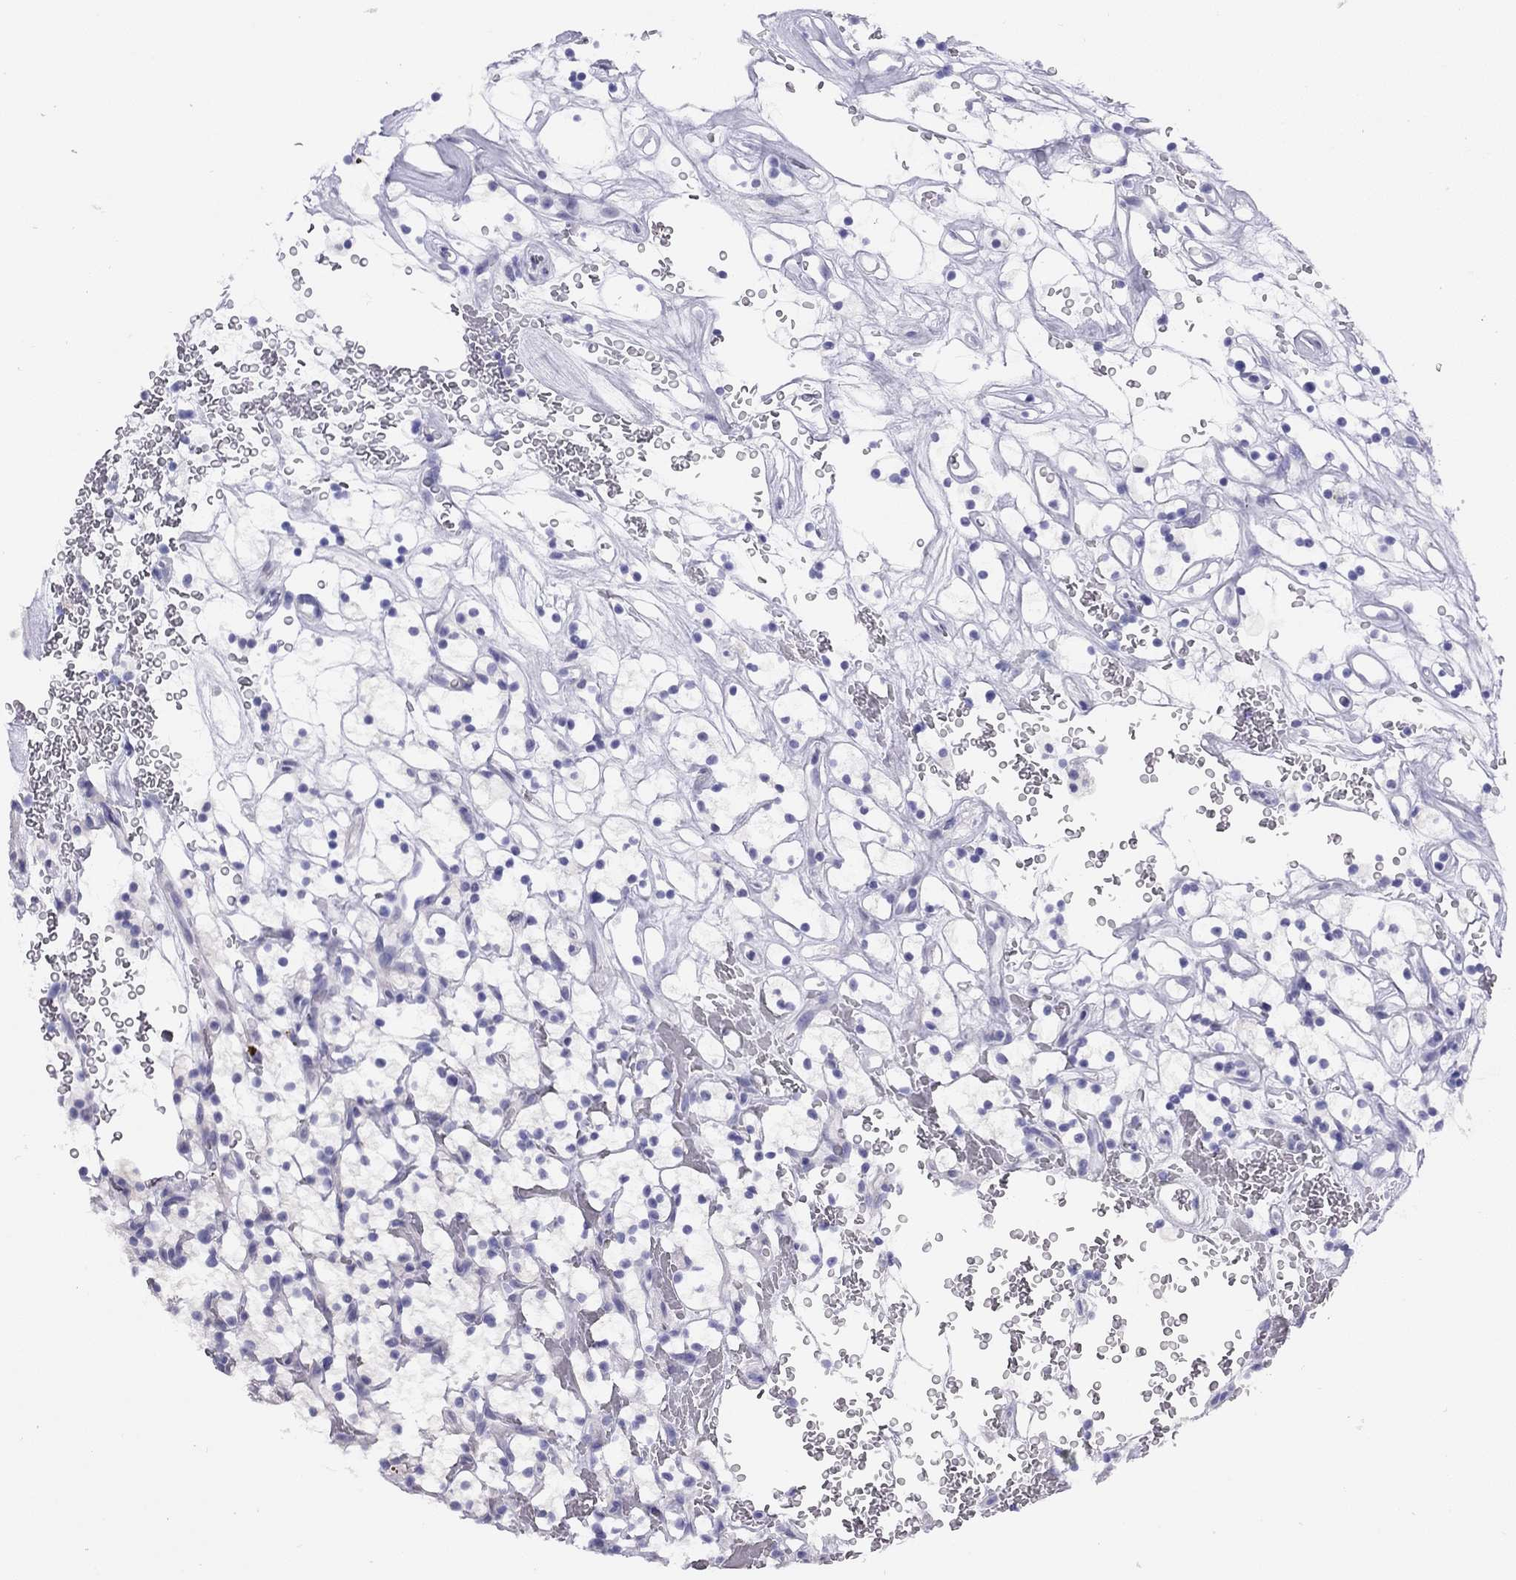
{"staining": {"intensity": "negative", "quantity": "none", "location": "none"}, "tissue": "renal cancer", "cell_type": "Tumor cells", "image_type": "cancer", "snomed": [{"axis": "morphology", "description": "Adenocarcinoma, NOS"}, {"axis": "topography", "description": "Kidney"}], "caption": "Adenocarcinoma (renal) stained for a protein using IHC displays no positivity tumor cells.", "gene": "LRIT2", "patient": {"sex": "female", "age": 64}}